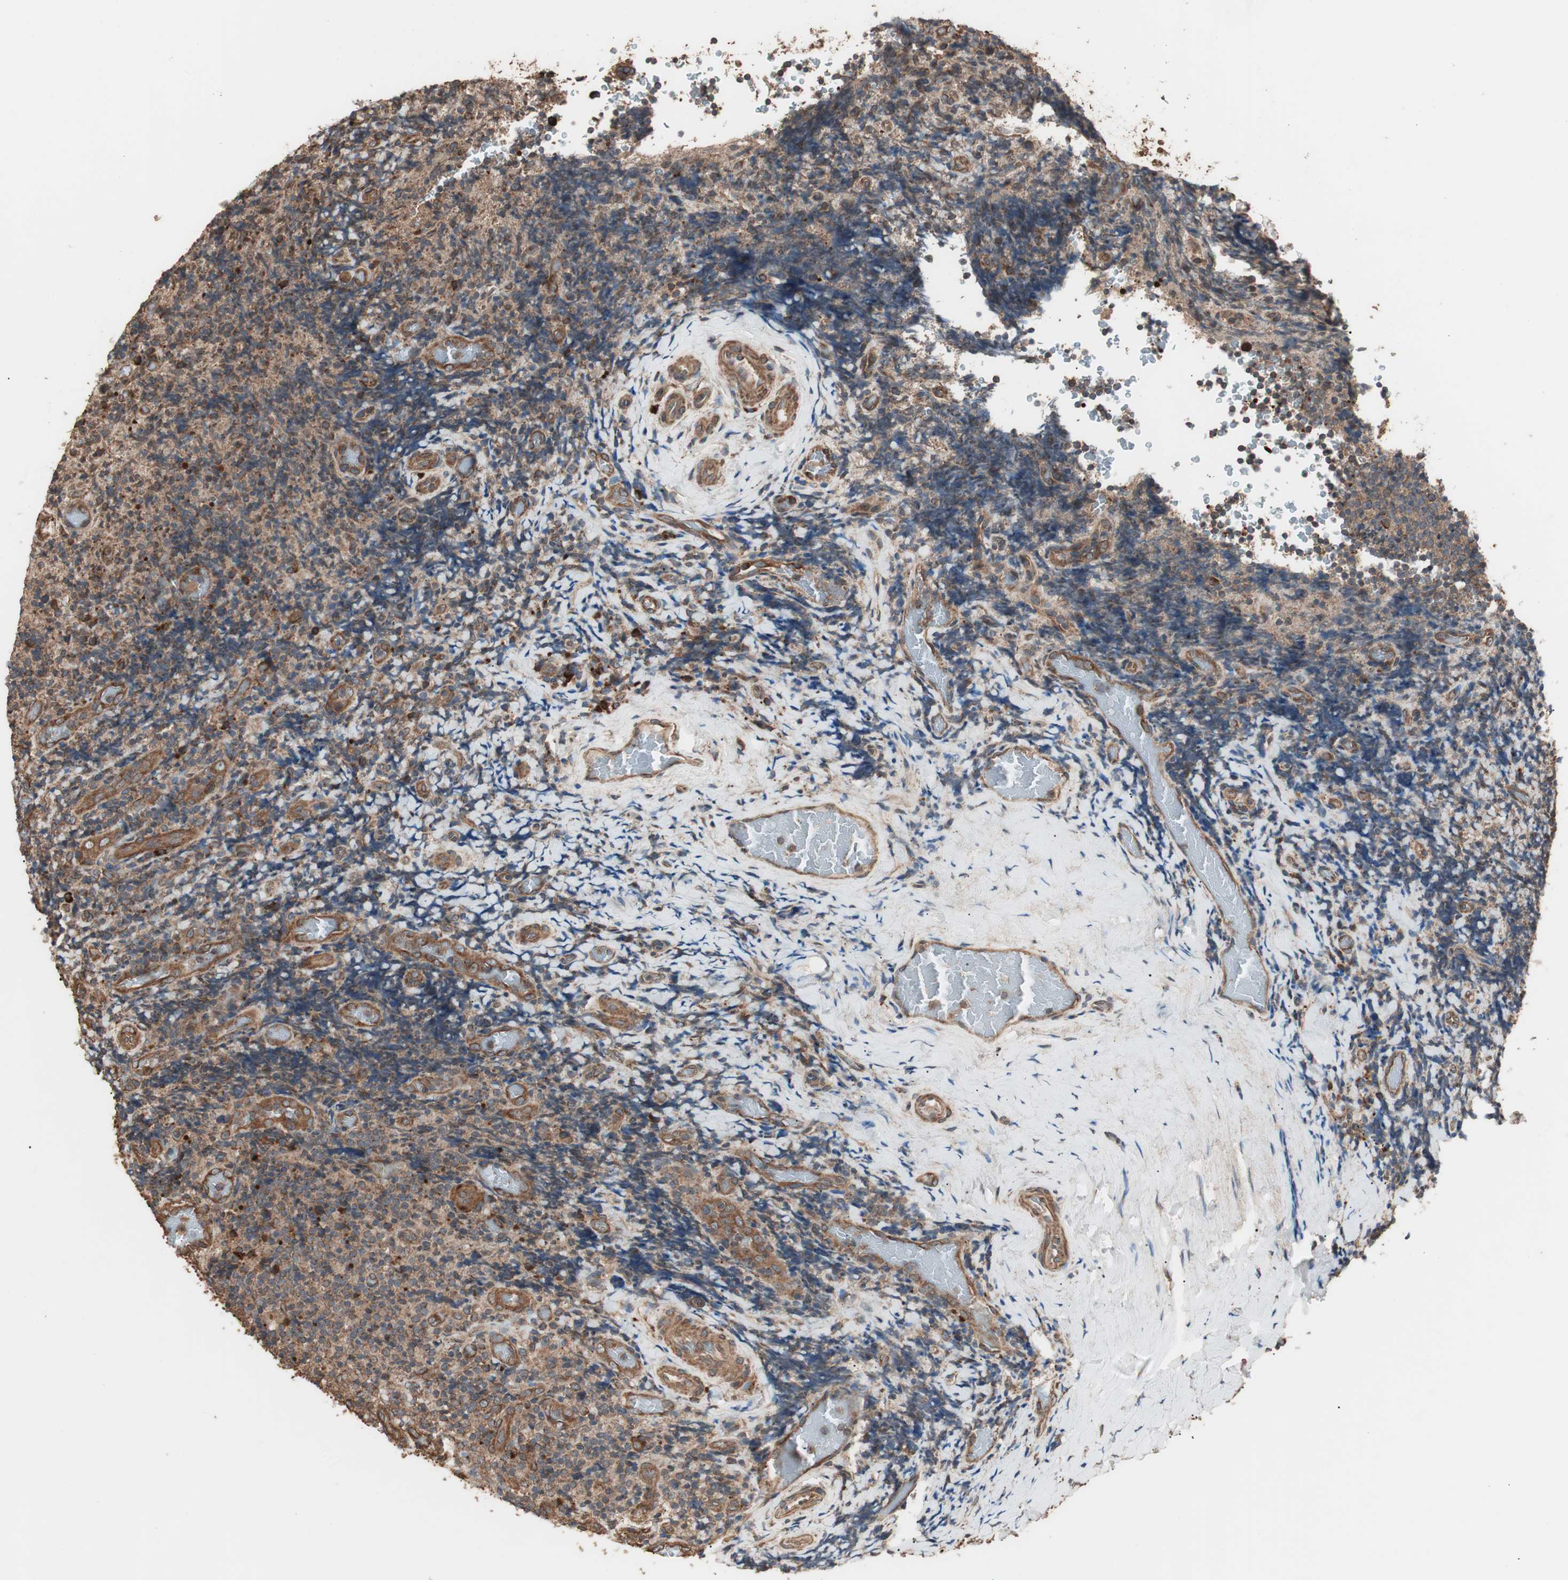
{"staining": {"intensity": "moderate", "quantity": ">75%", "location": "cytoplasmic/membranous"}, "tissue": "lymphoma", "cell_type": "Tumor cells", "image_type": "cancer", "snomed": [{"axis": "morphology", "description": "Malignant lymphoma, non-Hodgkin's type, High grade"}, {"axis": "topography", "description": "Tonsil"}], "caption": "This histopathology image displays immunohistochemistry staining of high-grade malignant lymphoma, non-Hodgkin's type, with medium moderate cytoplasmic/membranous positivity in approximately >75% of tumor cells.", "gene": "LZTS1", "patient": {"sex": "female", "age": 36}}